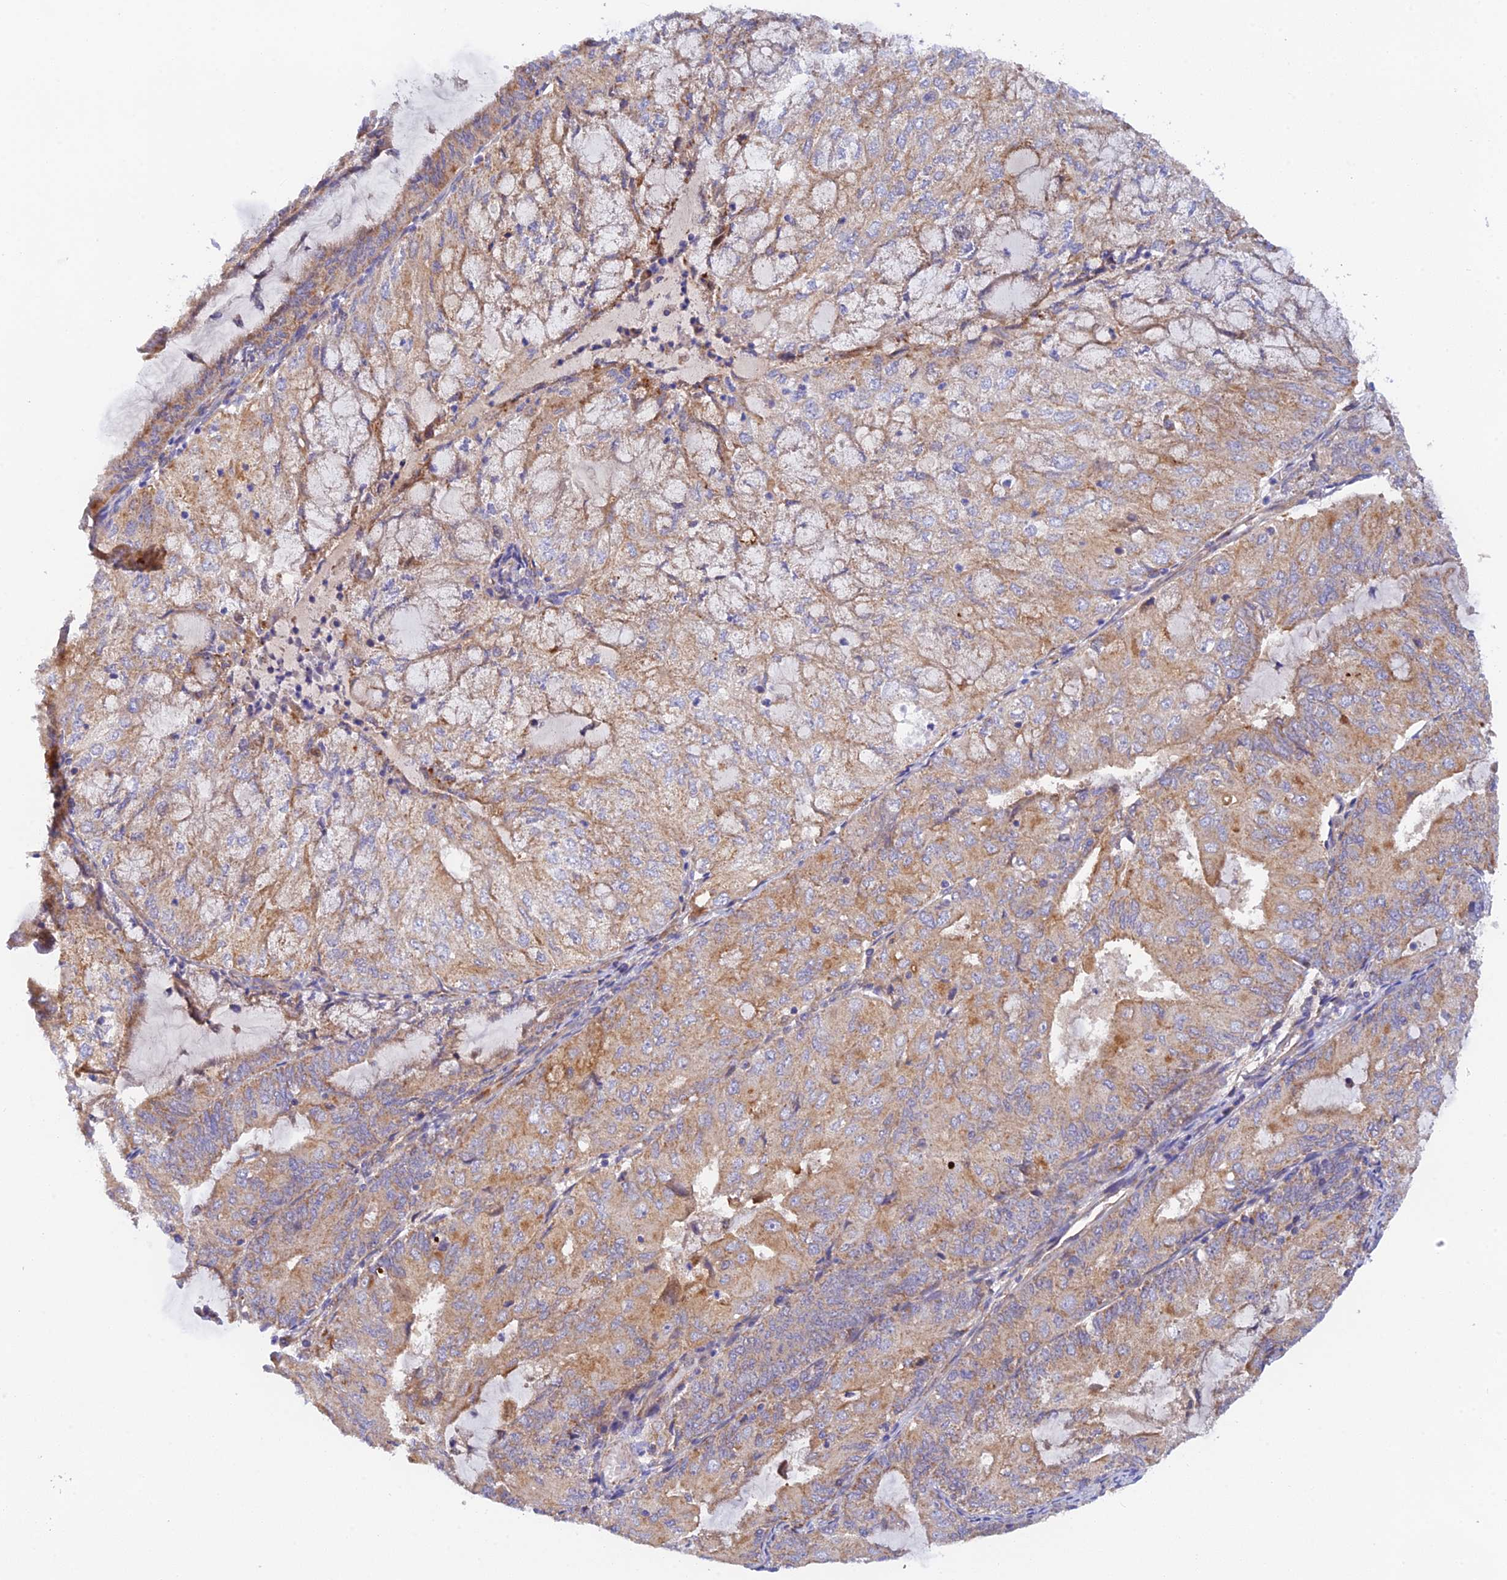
{"staining": {"intensity": "weak", "quantity": ">75%", "location": "cytoplasmic/membranous"}, "tissue": "endometrial cancer", "cell_type": "Tumor cells", "image_type": "cancer", "snomed": [{"axis": "morphology", "description": "Adenocarcinoma, NOS"}, {"axis": "topography", "description": "Endometrium"}], "caption": "Immunohistochemical staining of endometrial adenocarcinoma demonstrates low levels of weak cytoplasmic/membranous staining in approximately >75% of tumor cells.", "gene": "RANBP6", "patient": {"sex": "female", "age": 81}}